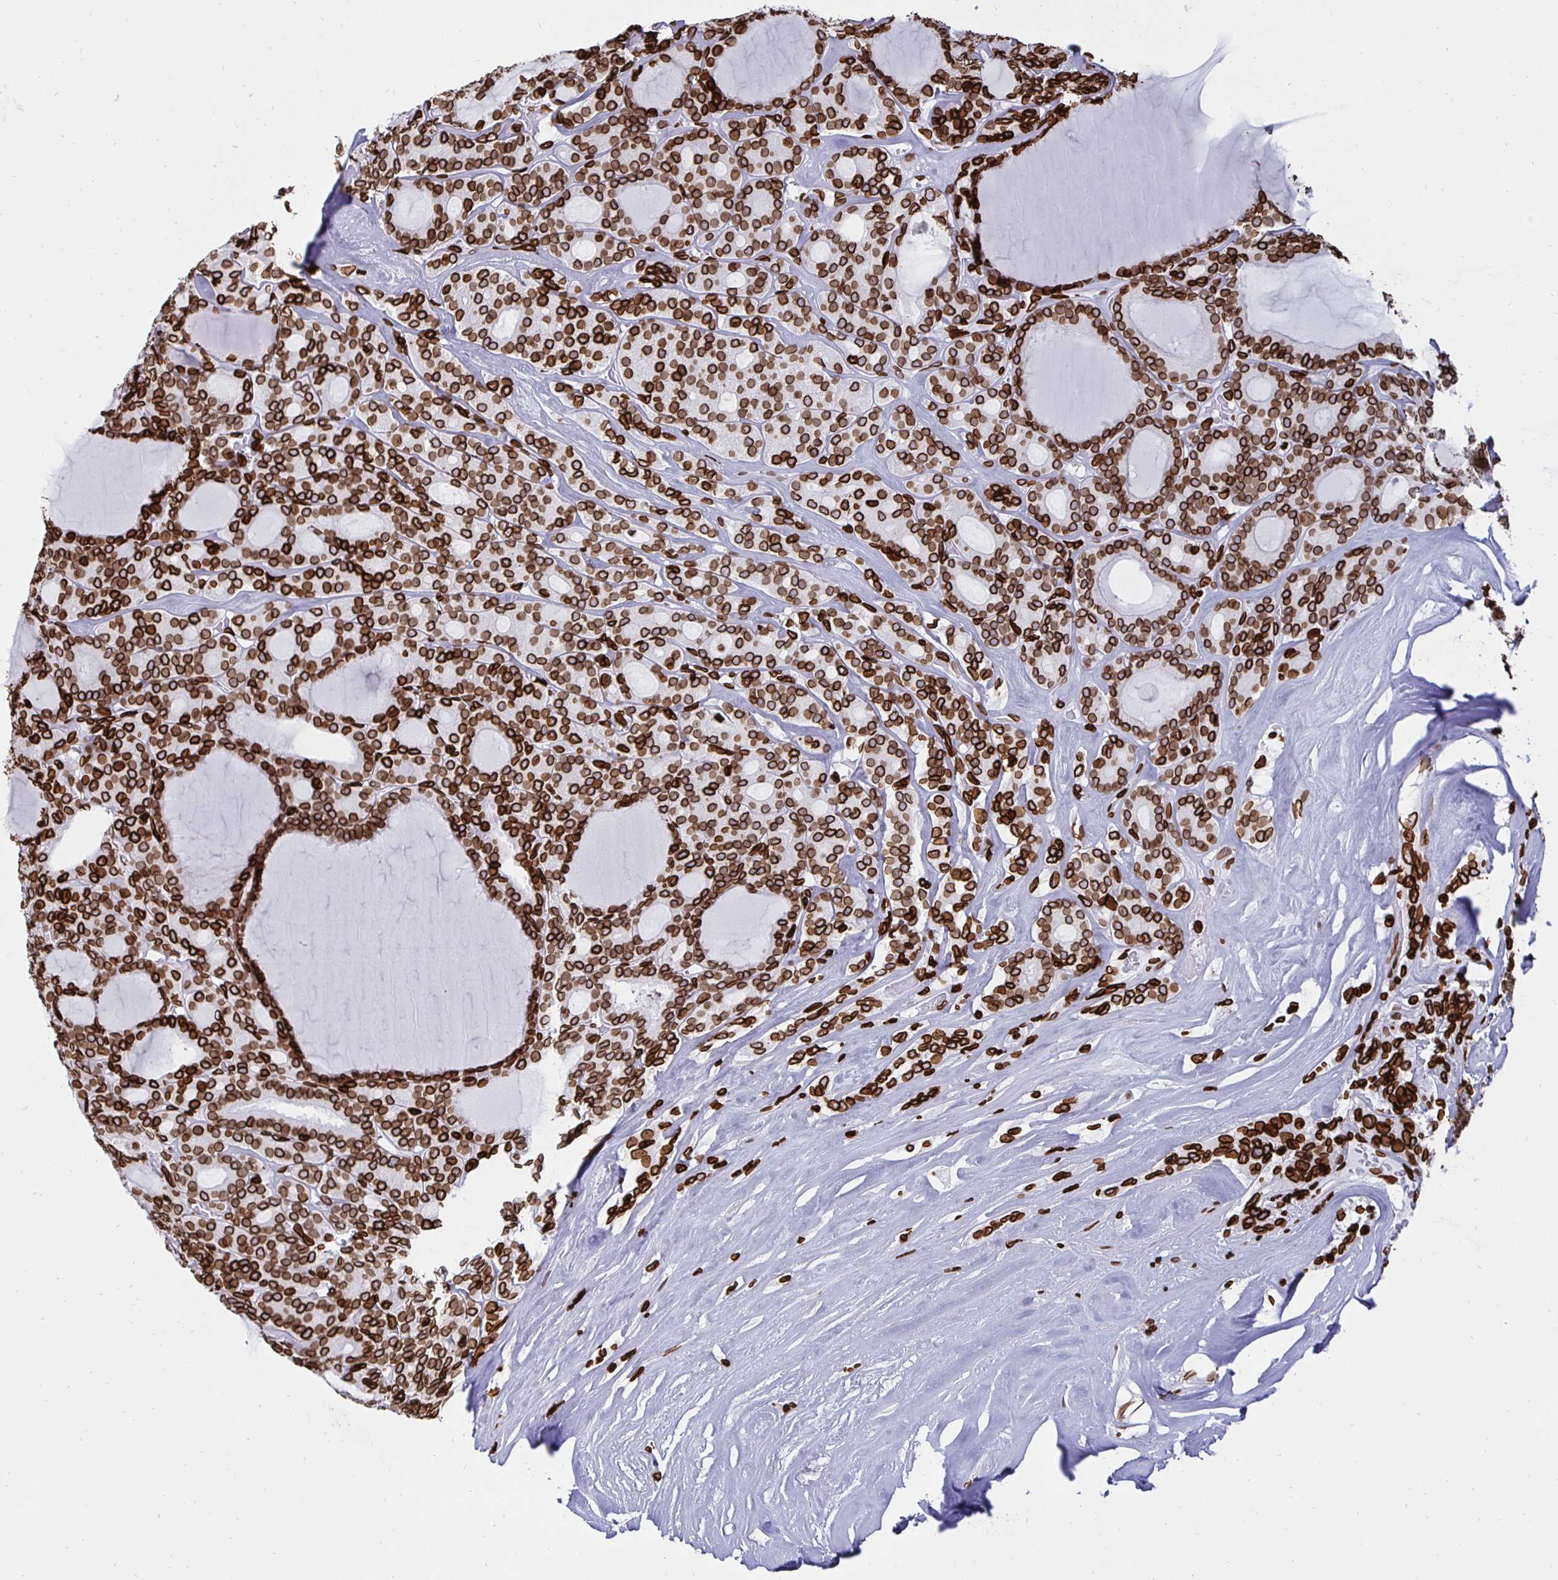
{"staining": {"intensity": "strong", "quantity": ">75%", "location": "cytoplasmic/membranous,nuclear"}, "tissue": "thyroid cancer", "cell_type": "Tumor cells", "image_type": "cancer", "snomed": [{"axis": "morphology", "description": "Follicular adenoma carcinoma, NOS"}, {"axis": "topography", "description": "Thyroid gland"}], "caption": "High-power microscopy captured an IHC micrograph of thyroid follicular adenoma carcinoma, revealing strong cytoplasmic/membranous and nuclear staining in approximately >75% of tumor cells. (IHC, brightfield microscopy, high magnification).", "gene": "LMNB1", "patient": {"sex": "male", "age": 74}}